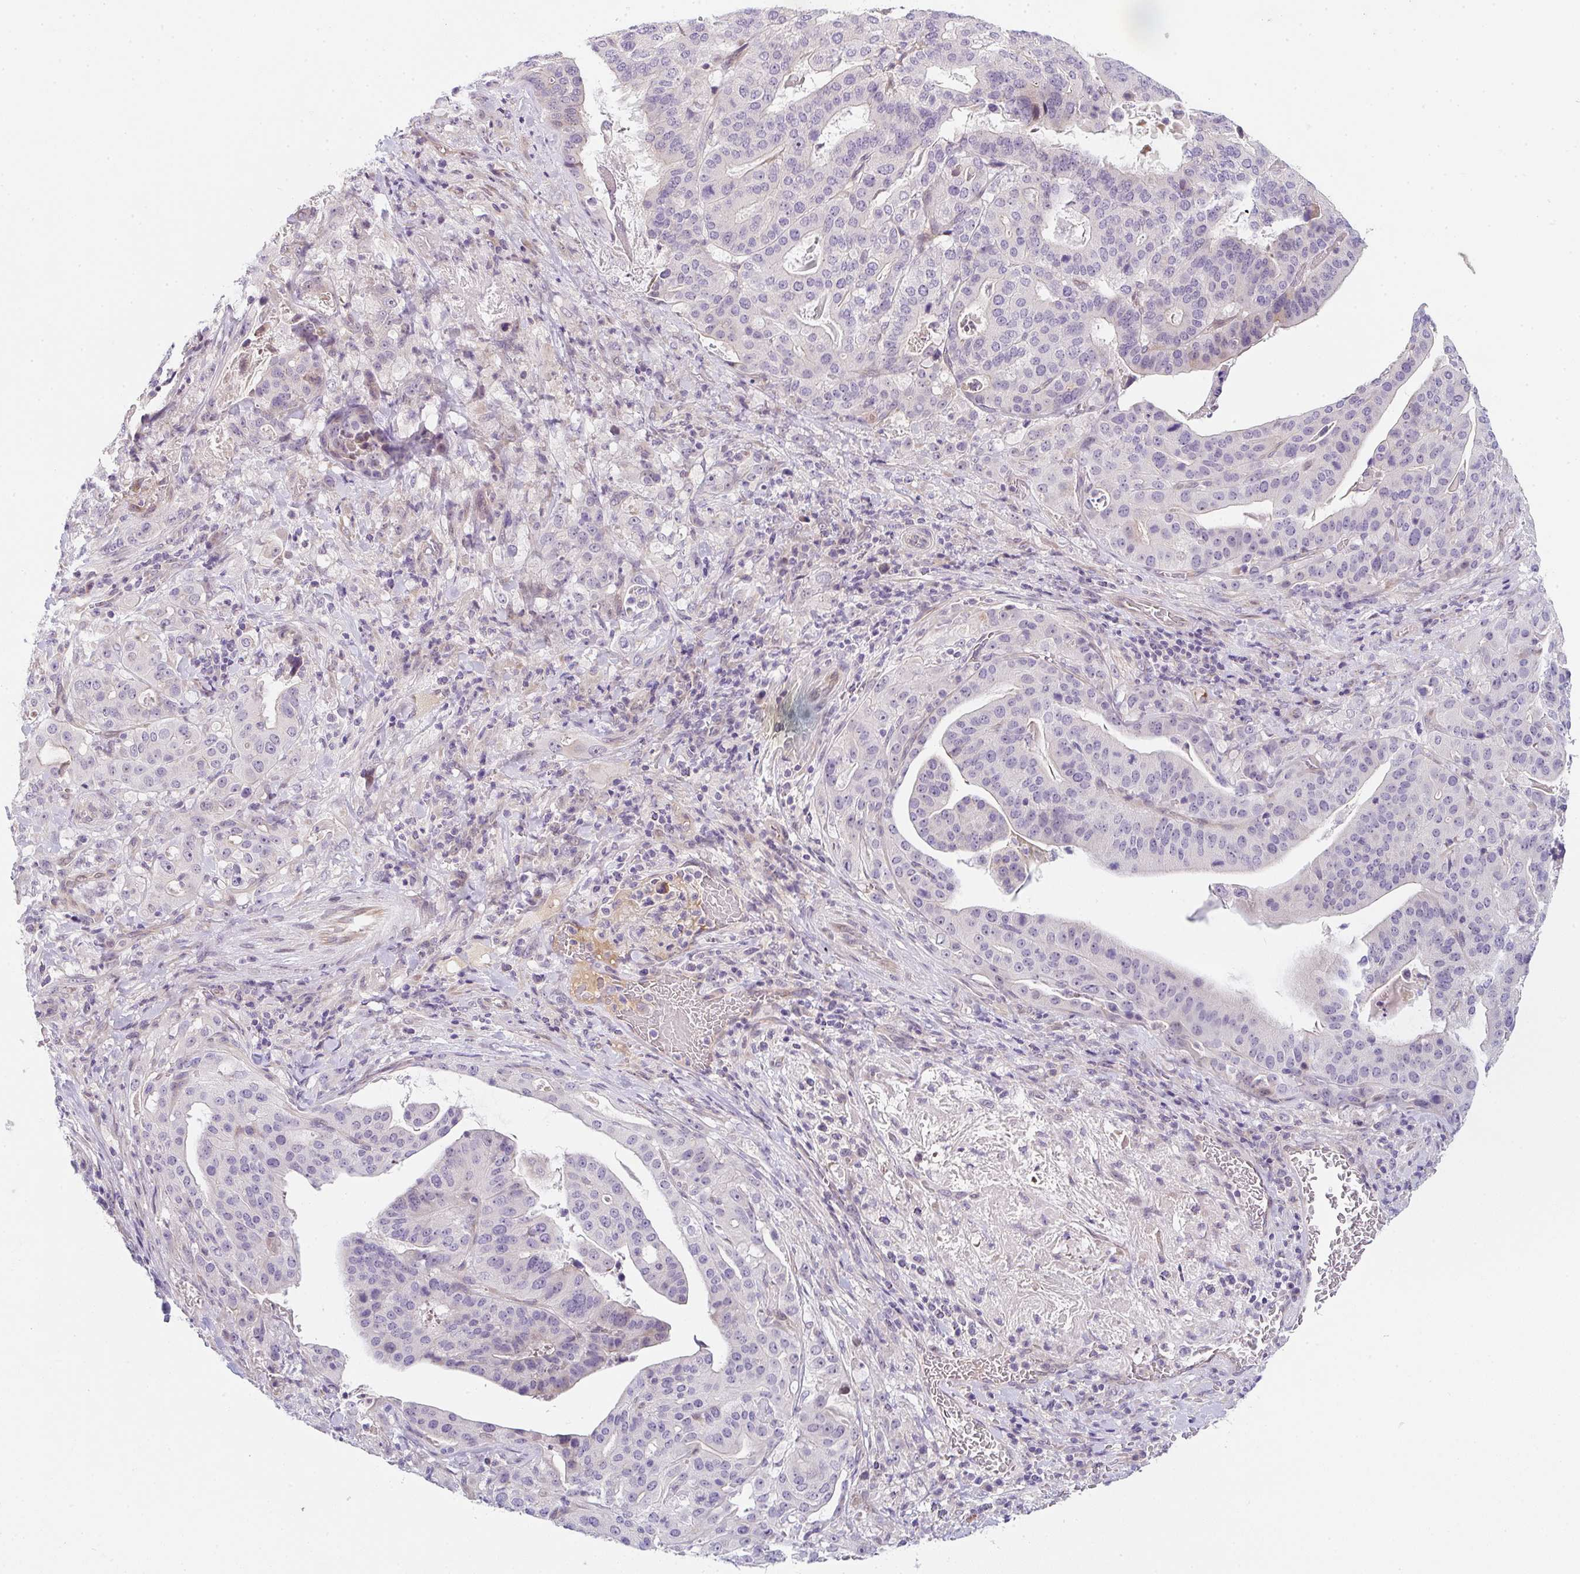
{"staining": {"intensity": "negative", "quantity": "none", "location": "none"}, "tissue": "stomach cancer", "cell_type": "Tumor cells", "image_type": "cancer", "snomed": [{"axis": "morphology", "description": "Adenocarcinoma, NOS"}, {"axis": "topography", "description": "Stomach"}], "caption": "A high-resolution histopathology image shows IHC staining of stomach cancer, which reveals no significant positivity in tumor cells.", "gene": "TNFRSF10A", "patient": {"sex": "male", "age": 48}}